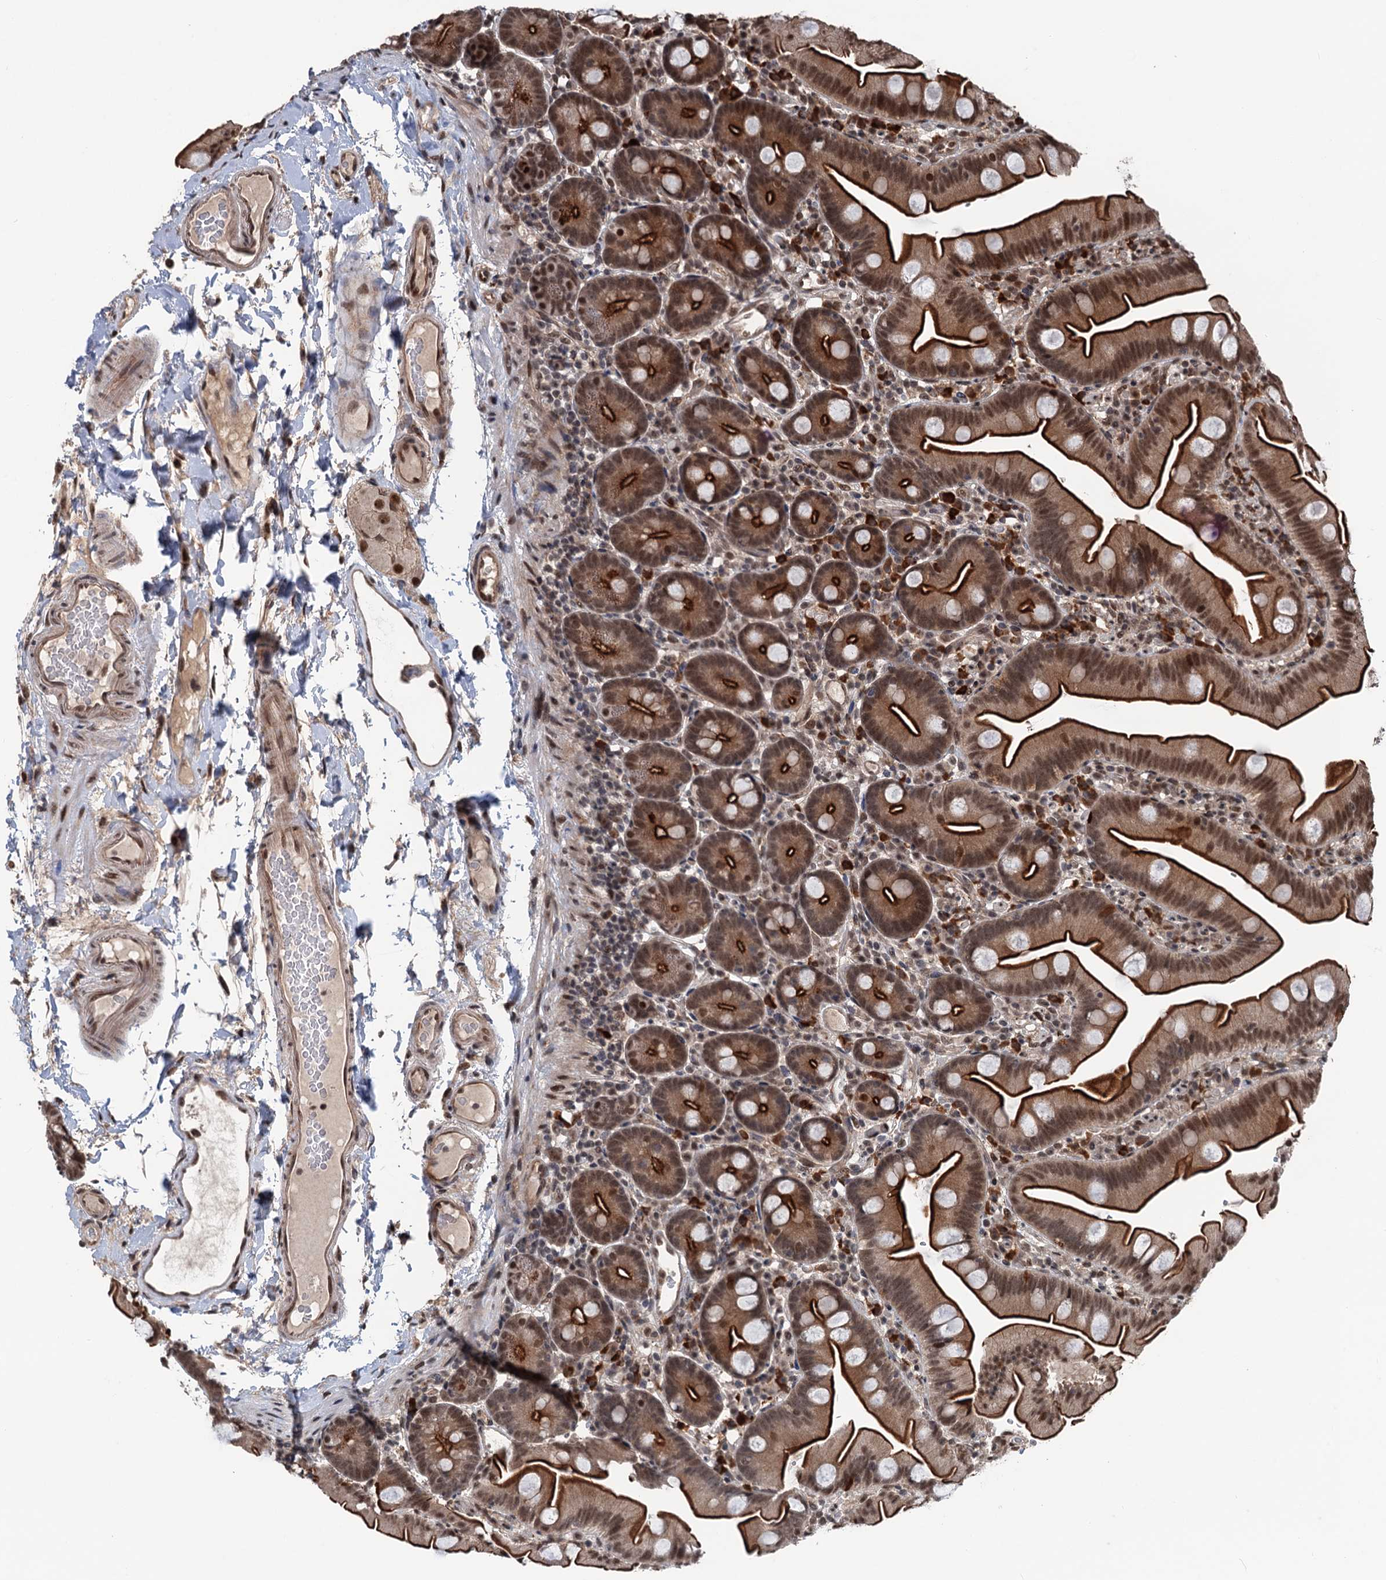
{"staining": {"intensity": "strong", "quantity": "25%-75%", "location": "cytoplasmic/membranous,nuclear"}, "tissue": "small intestine", "cell_type": "Glandular cells", "image_type": "normal", "snomed": [{"axis": "morphology", "description": "Normal tissue, NOS"}, {"axis": "topography", "description": "Small intestine"}], "caption": "Glandular cells demonstrate high levels of strong cytoplasmic/membranous,nuclear expression in about 25%-75% of cells in benign human small intestine. The staining was performed using DAB (3,3'-diaminobenzidine) to visualize the protein expression in brown, while the nuclei were stained in blue with hematoxylin (Magnification: 20x).", "gene": "RASSF4", "patient": {"sex": "female", "age": 68}}